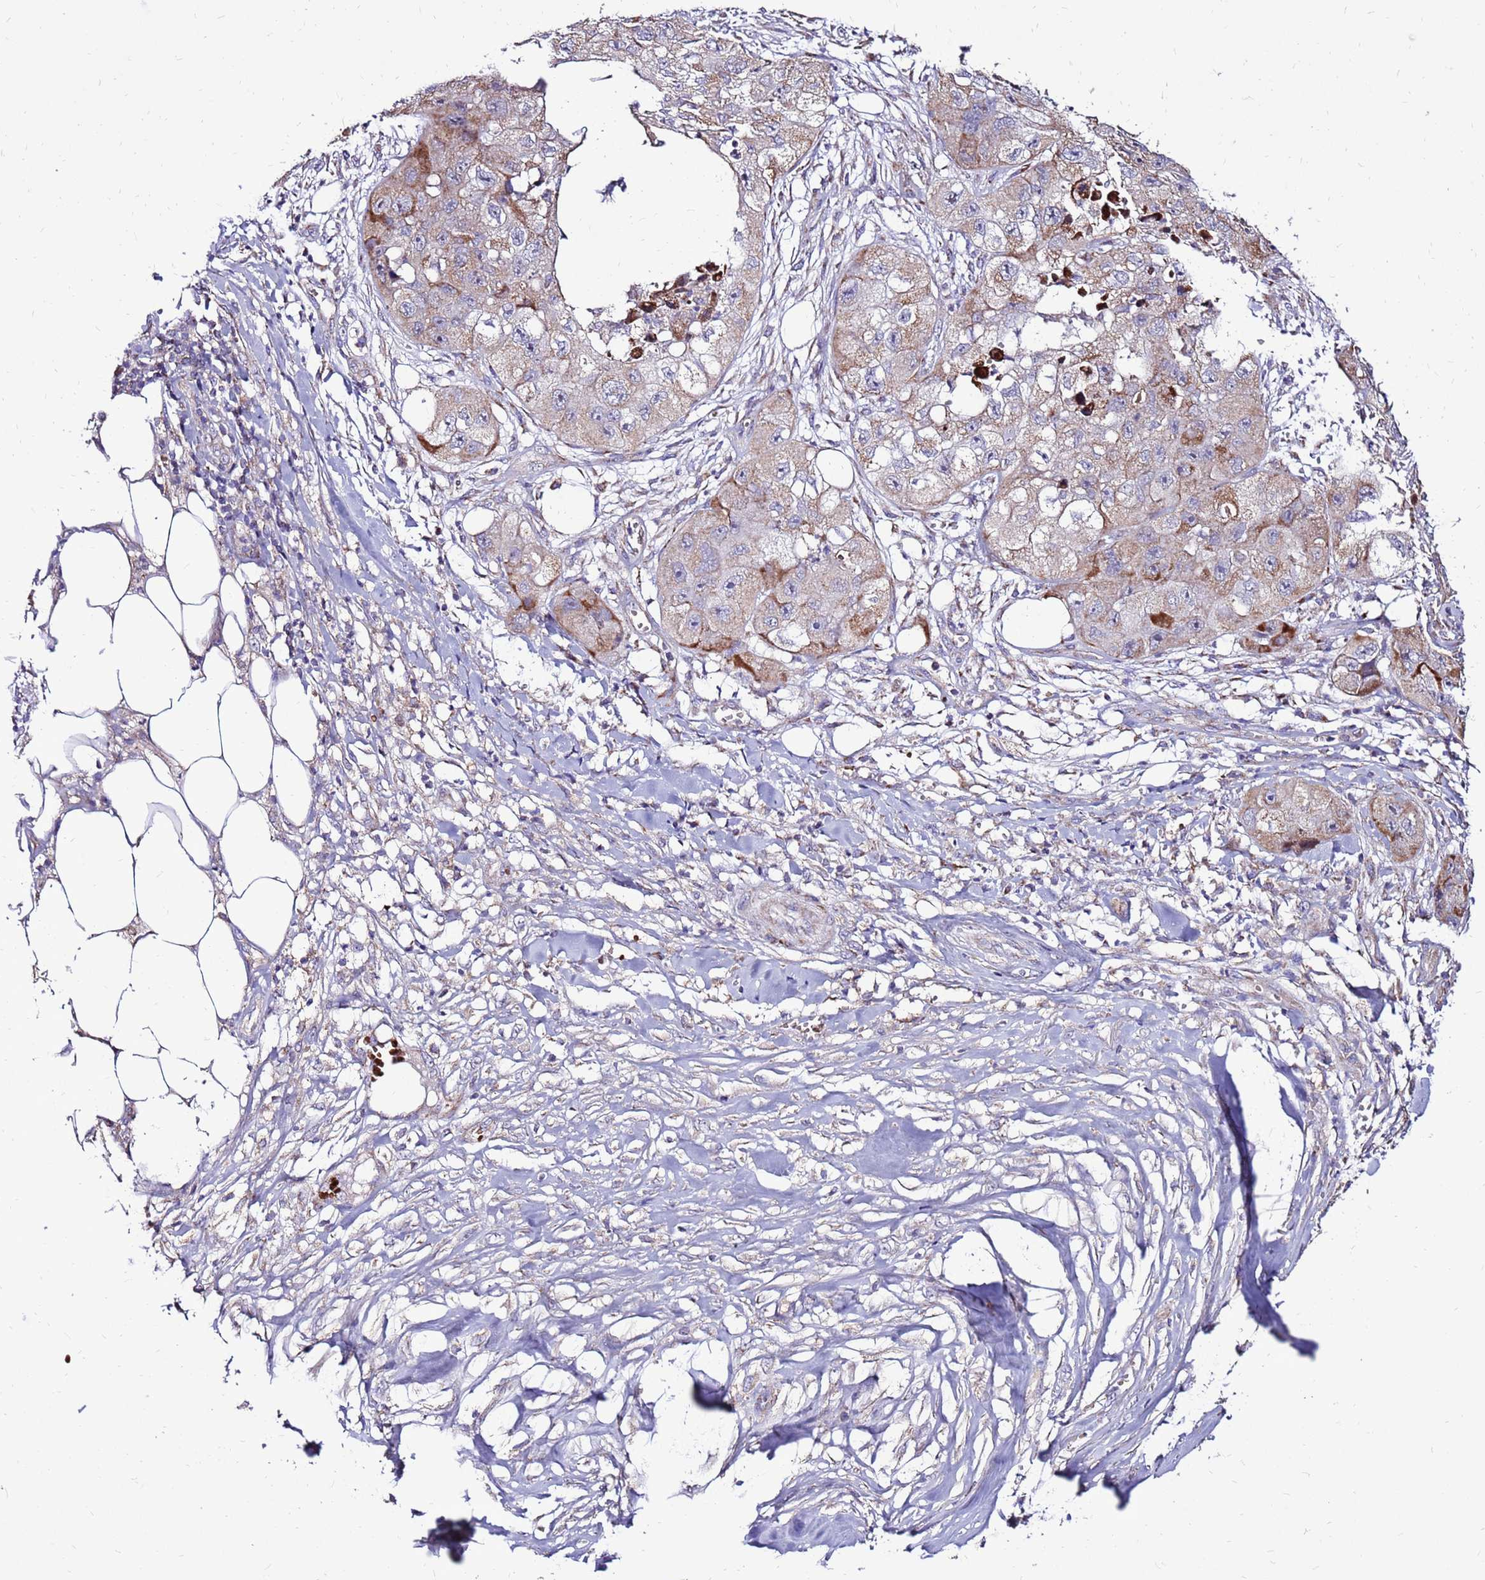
{"staining": {"intensity": "weak", "quantity": ">75%", "location": "cytoplasmic/membranous"}, "tissue": "skin cancer", "cell_type": "Tumor cells", "image_type": "cancer", "snomed": [{"axis": "morphology", "description": "Squamous cell carcinoma, NOS"}, {"axis": "topography", "description": "Skin"}, {"axis": "topography", "description": "Subcutis"}], "caption": "Immunohistochemistry (IHC) (DAB (3,3'-diaminobenzidine)) staining of skin cancer (squamous cell carcinoma) reveals weak cytoplasmic/membranous protein positivity in about >75% of tumor cells.", "gene": "SPSB3", "patient": {"sex": "male", "age": 73}}